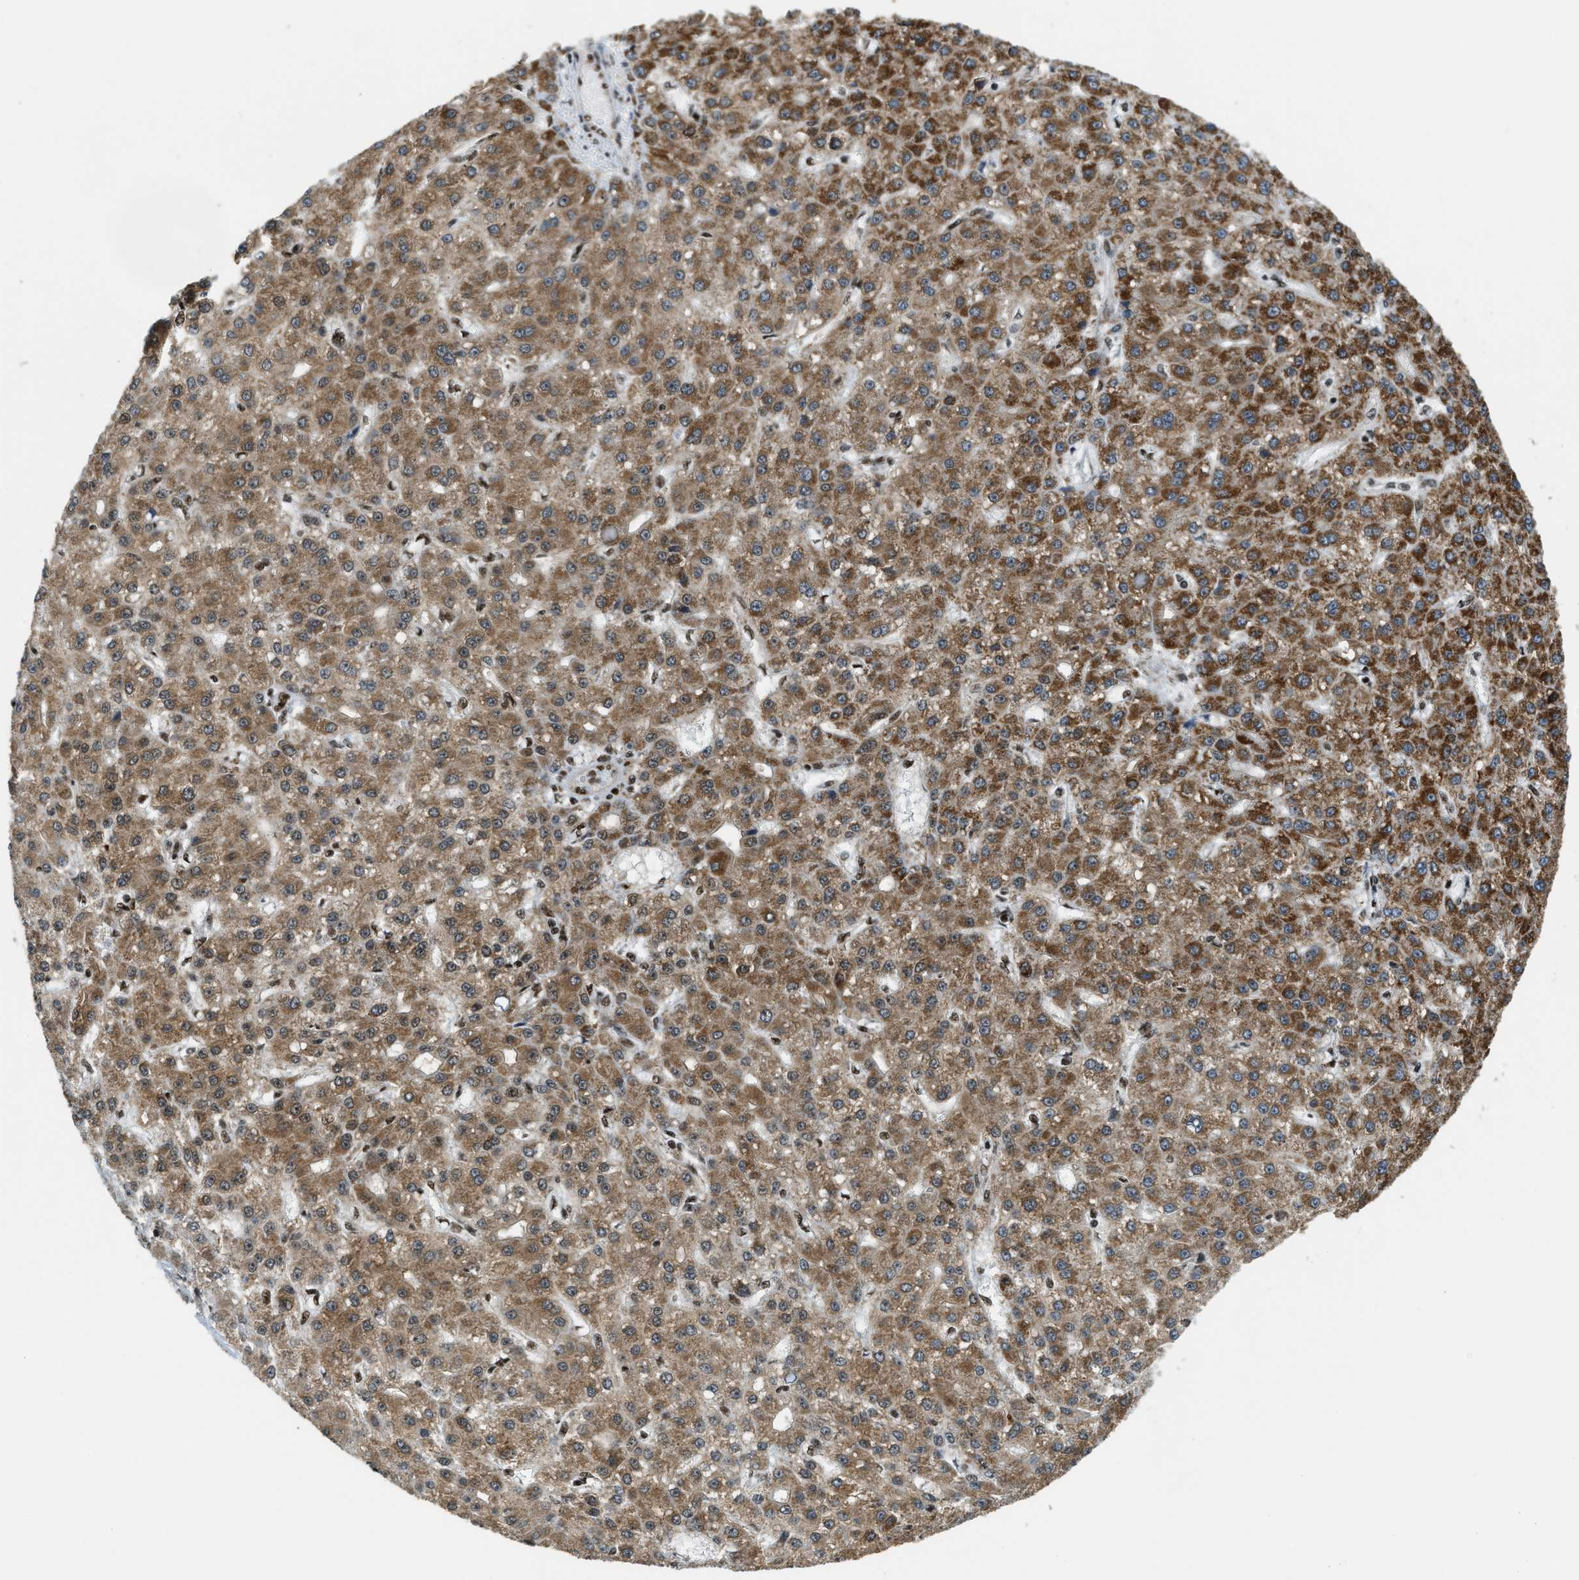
{"staining": {"intensity": "moderate", "quantity": ">75%", "location": "cytoplasmic/membranous"}, "tissue": "liver cancer", "cell_type": "Tumor cells", "image_type": "cancer", "snomed": [{"axis": "morphology", "description": "Carcinoma, Hepatocellular, NOS"}, {"axis": "topography", "description": "Liver"}], "caption": "High-magnification brightfield microscopy of liver cancer stained with DAB (3,3'-diaminobenzidine) (brown) and counterstained with hematoxylin (blue). tumor cells exhibit moderate cytoplasmic/membranous positivity is appreciated in approximately>75% of cells.", "gene": "GABPB1", "patient": {"sex": "male", "age": 67}}